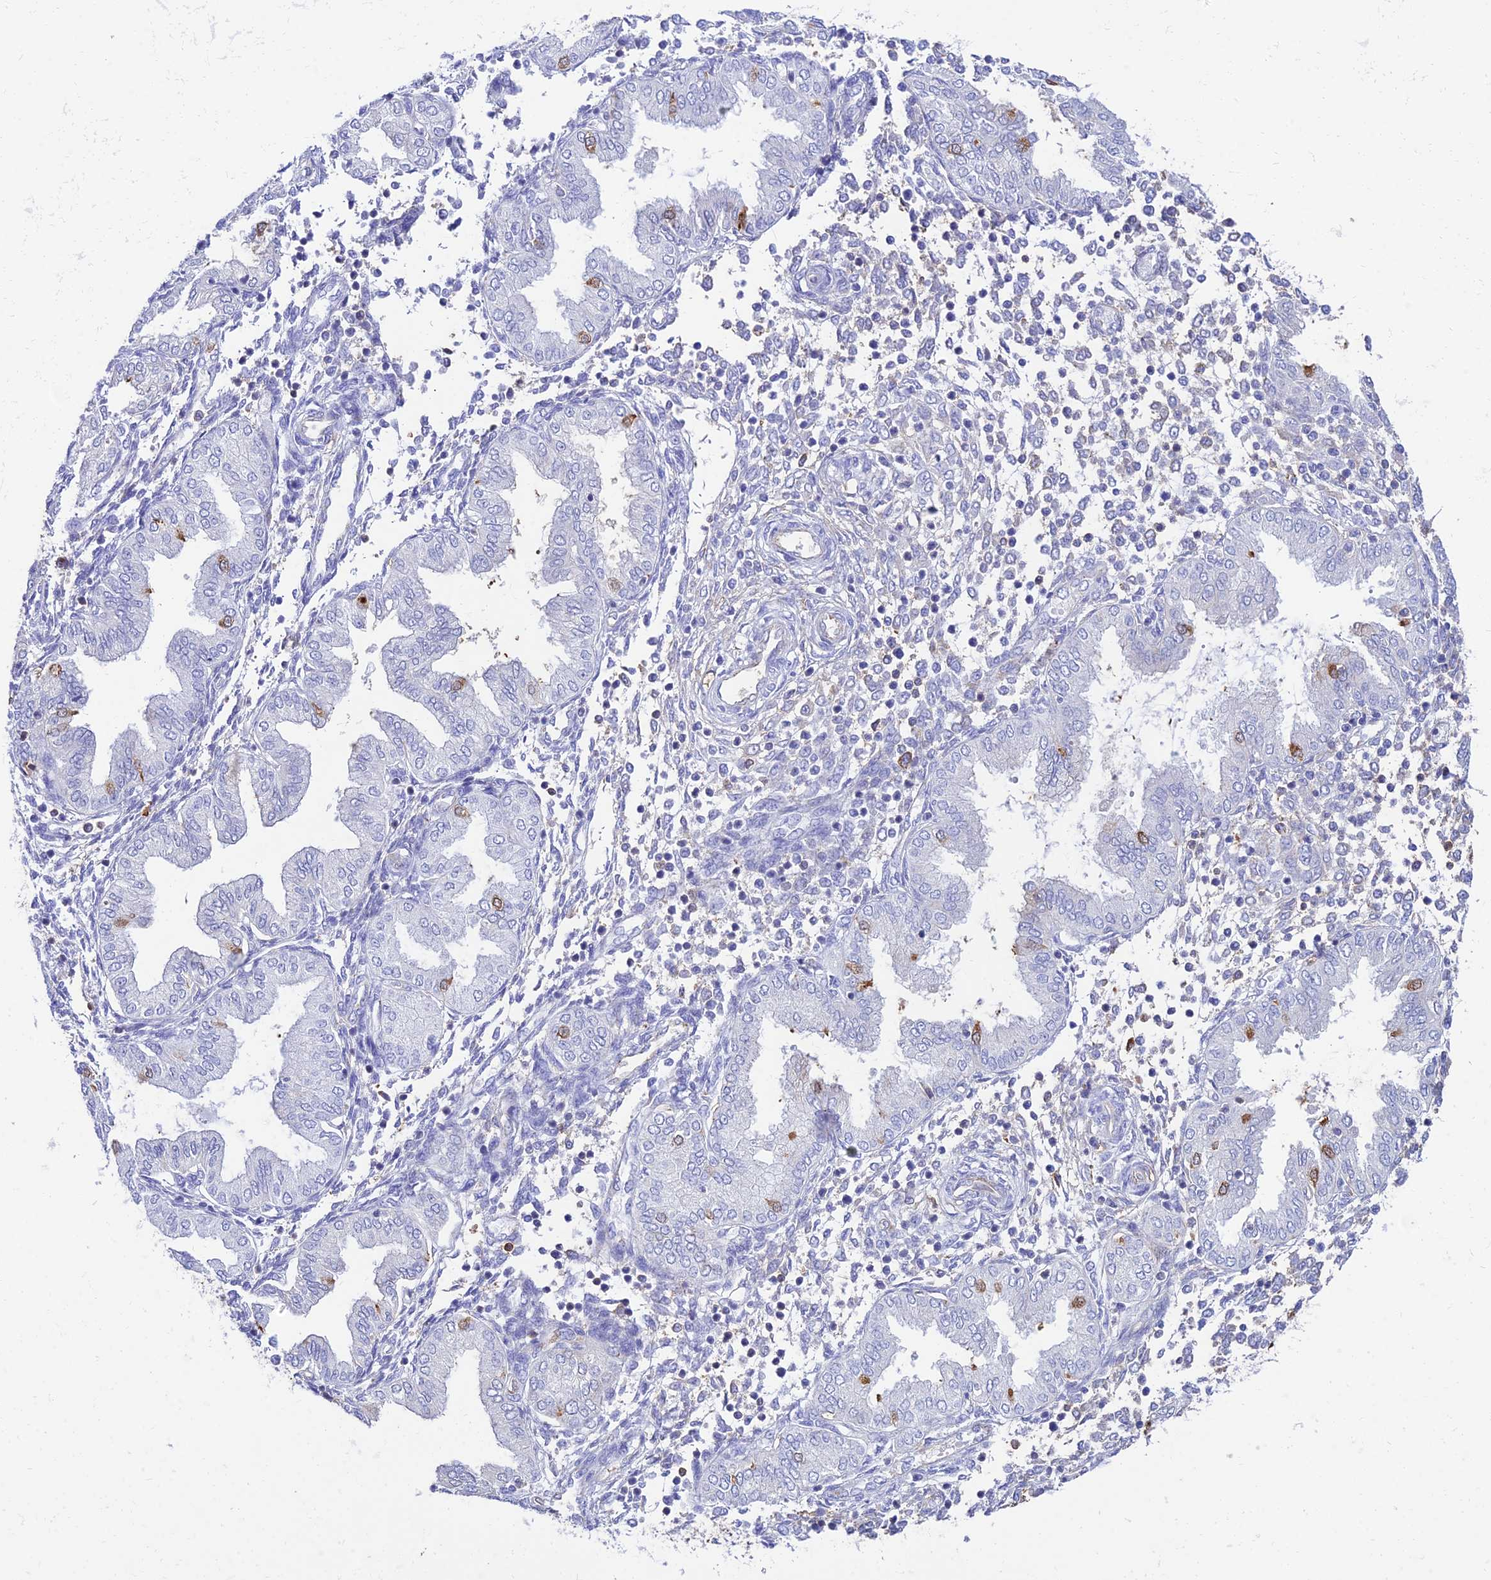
{"staining": {"intensity": "negative", "quantity": "none", "location": "none"}, "tissue": "endometrium", "cell_type": "Cells in endometrial stroma", "image_type": "normal", "snomed": [{"axis": "morphology", "description": "Normal tissue, NOS"}, {"axis": "topography", "description": "Endometrium"}], "caption": "An image of human endometrium is negative for staining in cells in endometrial stroma. Brightfield microscopy of IHC stained with DAB (3,3'-diaminobenzidine) (brown) and hematoxylin (blue), captured at high magnification.", "gene": "SREK1IP1", "patient": {"sex": "female", "age": 53}}